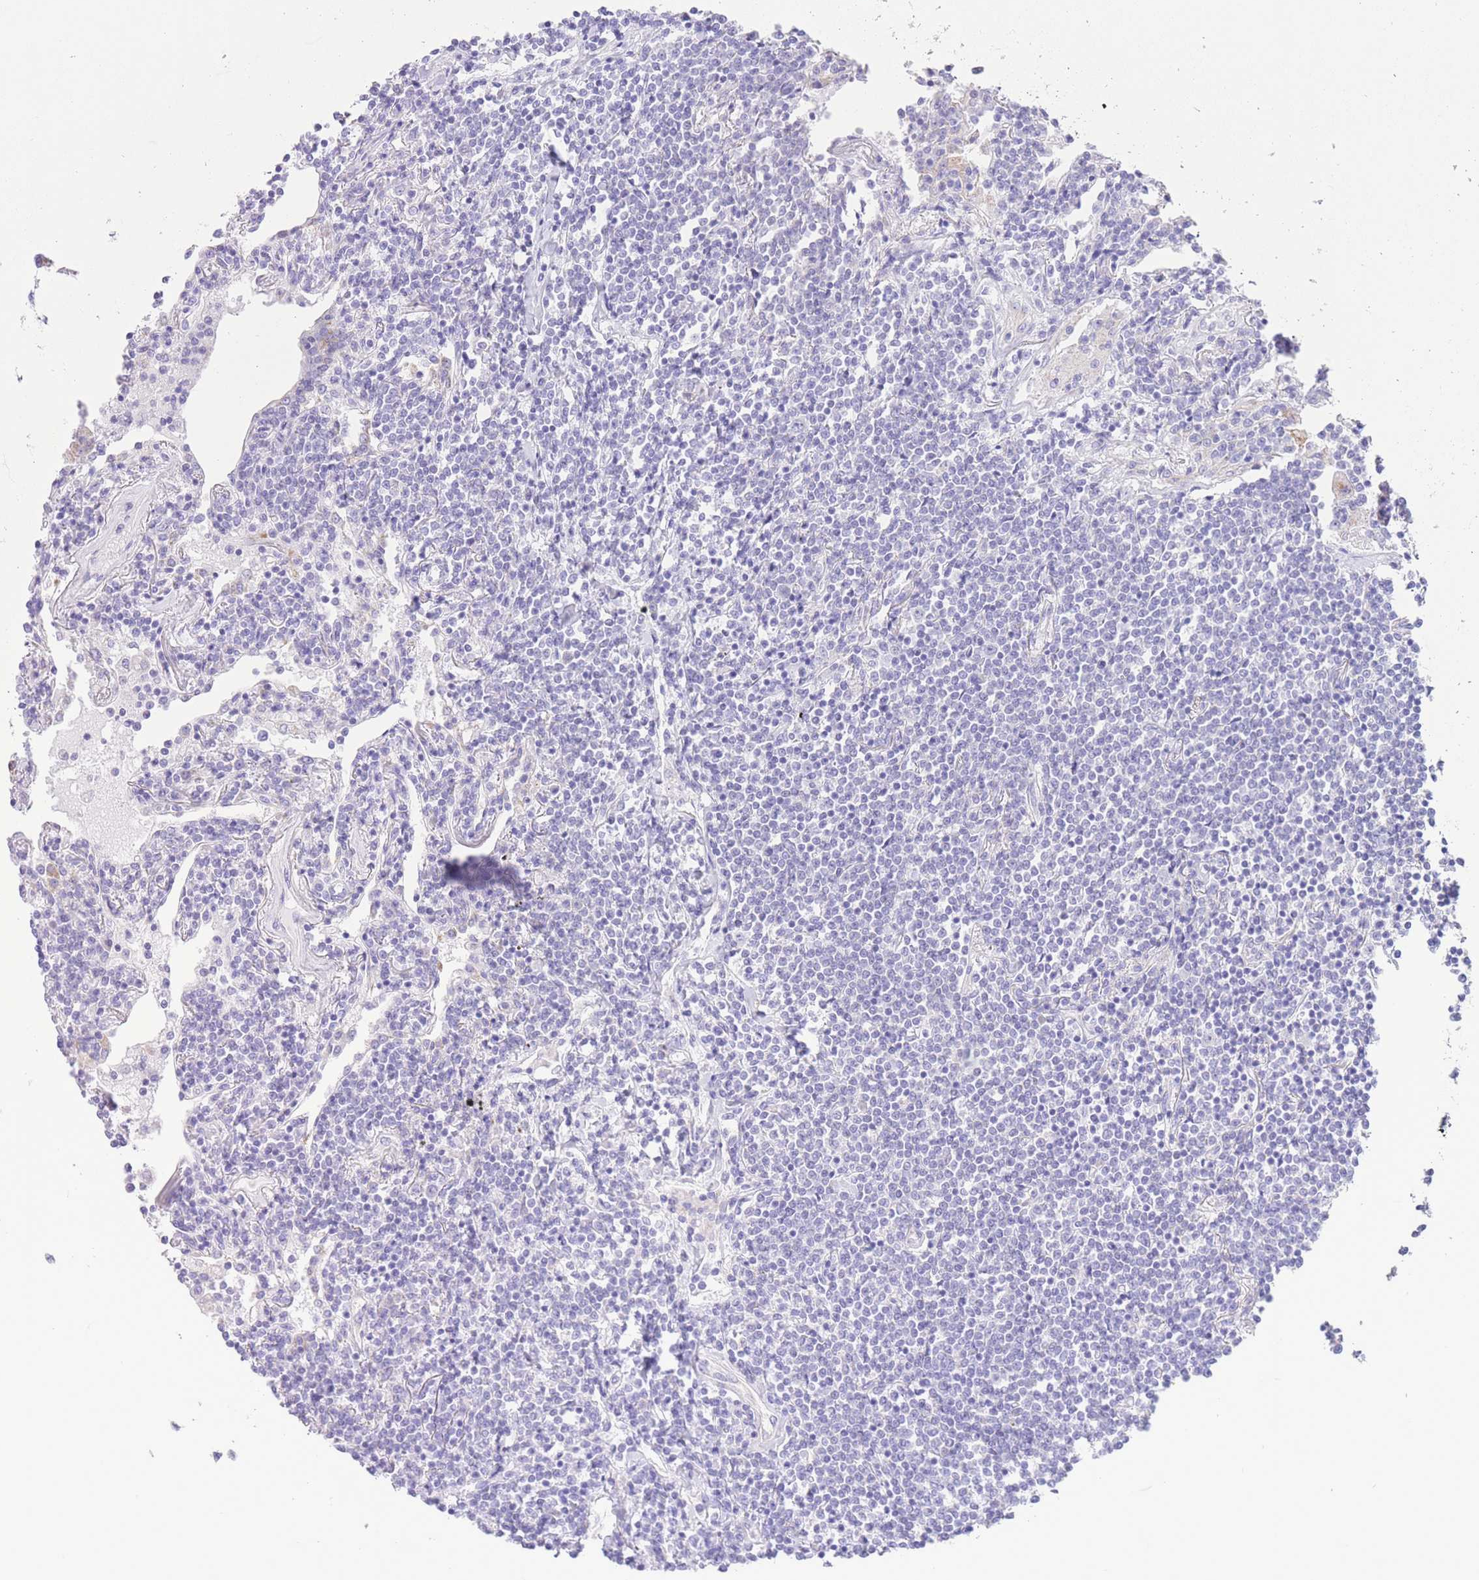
{"staining": {"intensity": "negative", "quantity": "none", "location": "none"}, "tissue": "lymphoma", "cell_type": "Tumor cells", "image_type": "cancer", "snomed": [{"axis": "morphology", "description": "Malignant lymphoma, non-Hodgkin's type, Low grade"}, {"axis": "topography", "description": "Lung"}], "caption": "Immunohistochemistry (IHC) micrograph of neoplastic tissue: human low-grade malignant lymphoma, non-Hodgkin's type stained with DAB shows no significant protein staining in tumor cells. Brightfield microscopy of immunohistochemistry (IHC) stained with DAB (3,3'-diaminobenzidine) (brown) and hematoxylin (blue), captured at high magnification.", "gene": "ACSM4", "patient": {"sex": "female", "age": 71}}